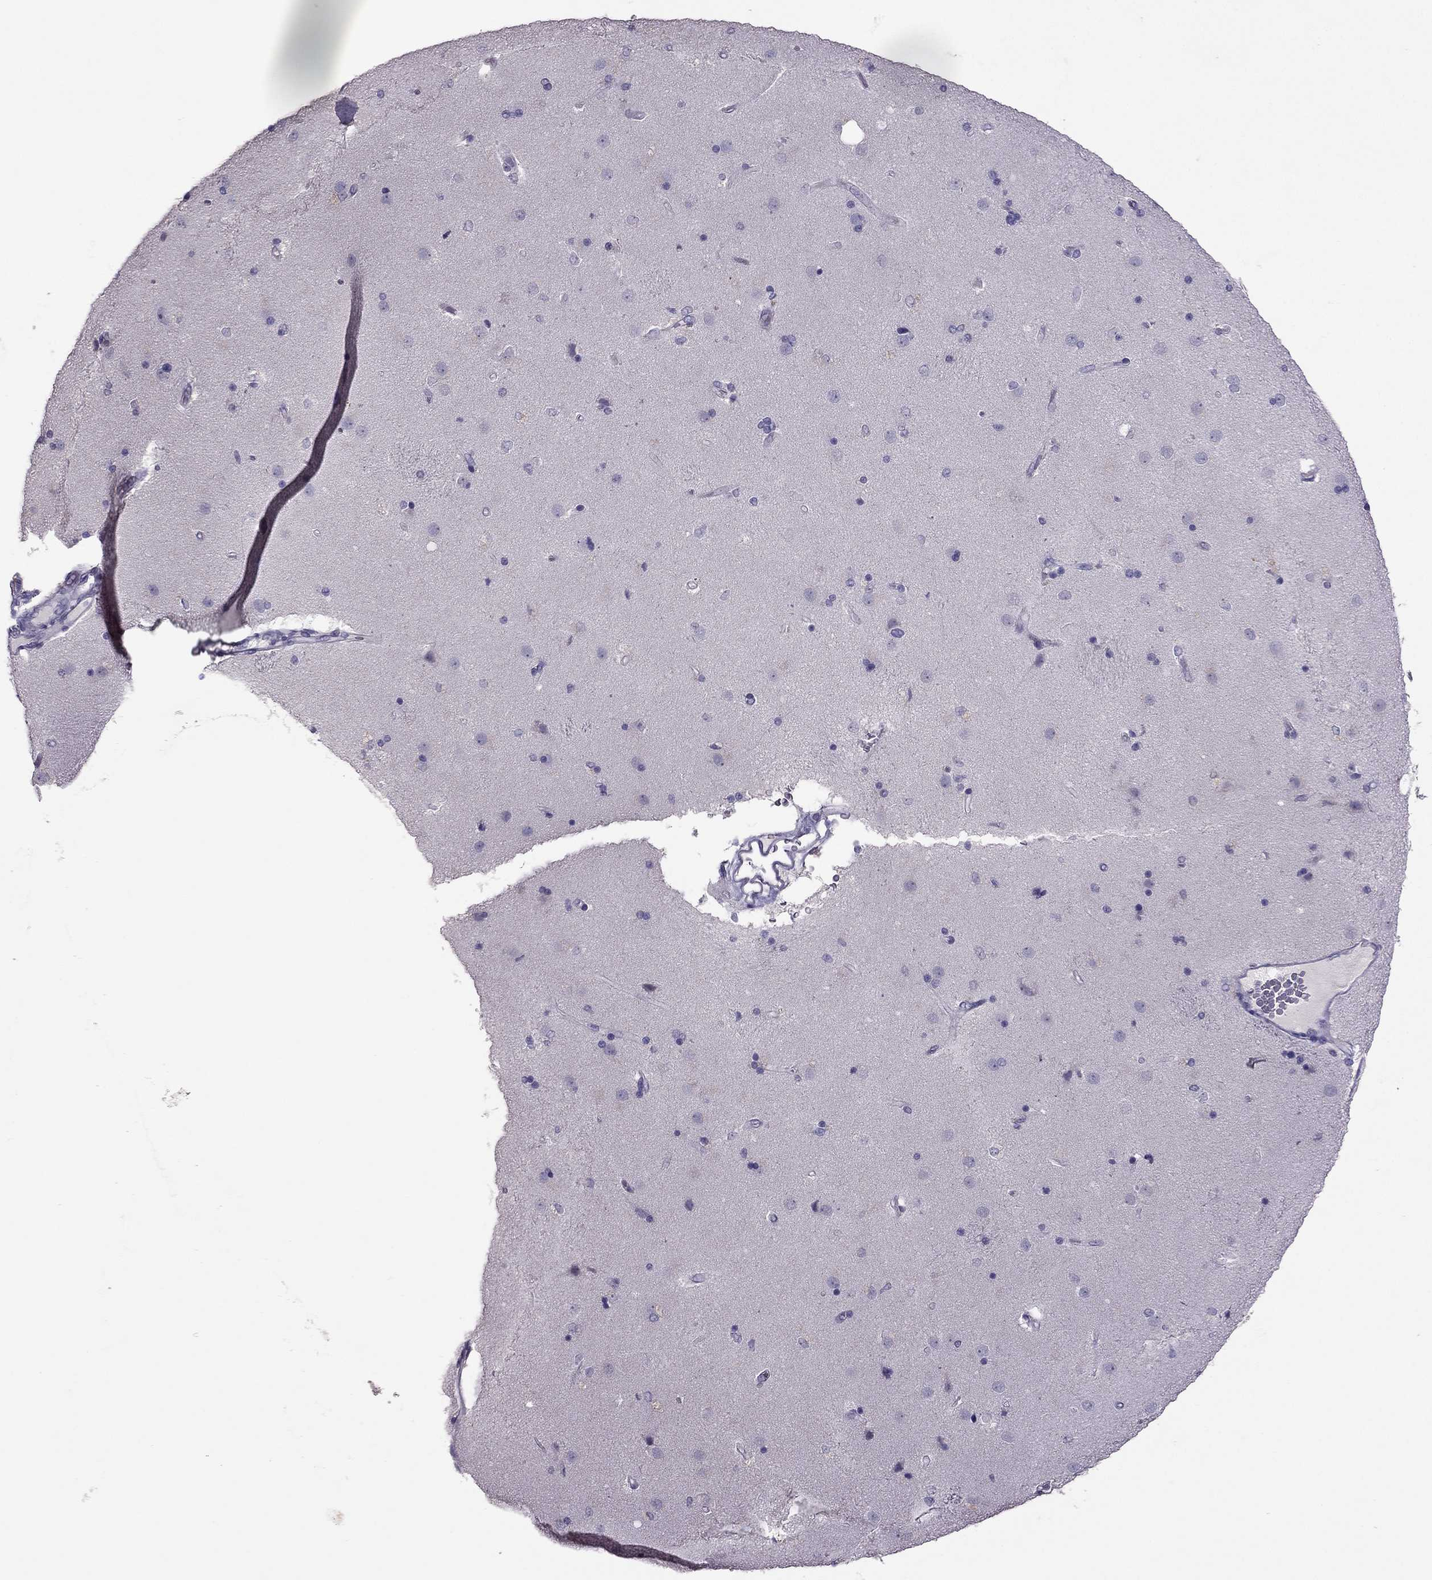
{"staining": {"intensity": "negative", "quantity": "none", "location": "none"}, "tissue": "caudate", "cell_type": "Glial cells", "image_type": "normal", "snomed": [{"axis": "morphology", "description": "Normal tissue, NOS"}, {"axis": "topography", "description": "Lateral ventricle wall"}], "caption": "Histopathology image shows no significant protein staining in glial cells of normal caudate. (Immunohistochemistry (ihc), brightfield microscopy, high magnification).", "gene": "RHO", "patient": {"sex": "female", "age": 71}}